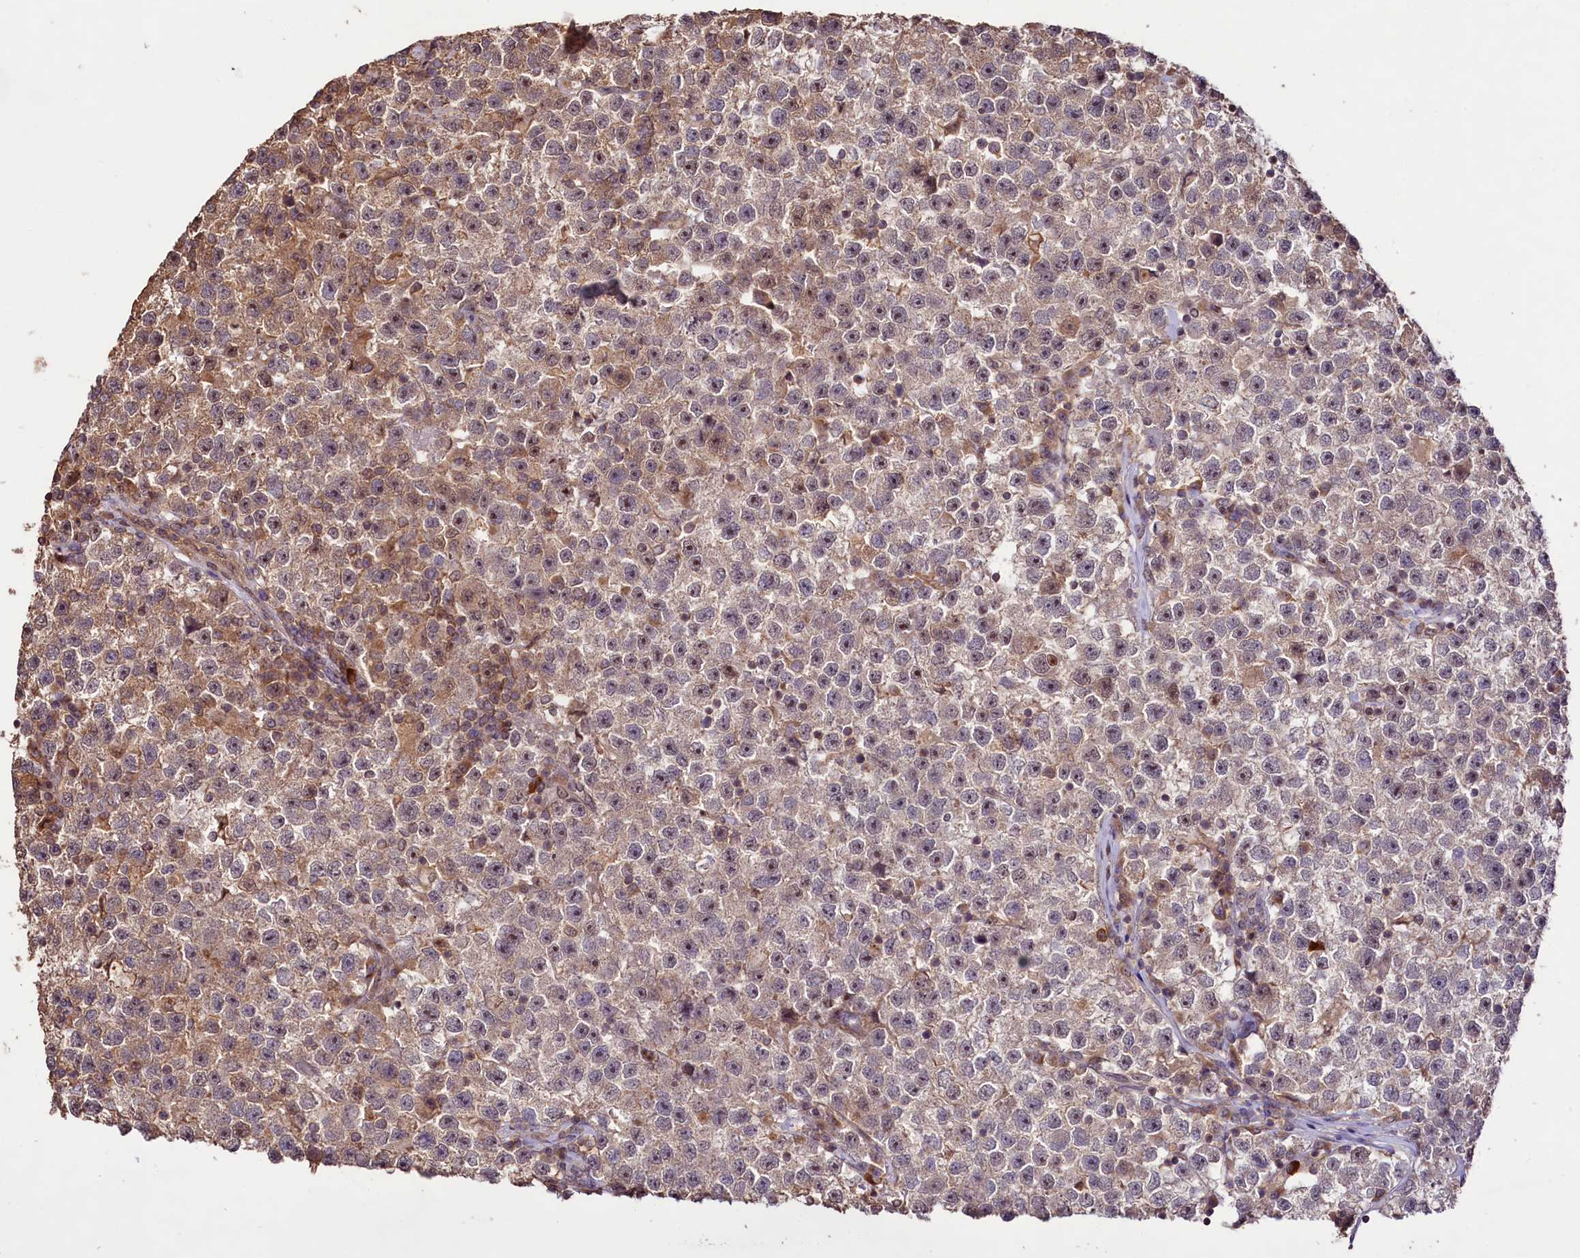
{"staining": {"intensity": "moderate", "quantity": ">75%", "location": "cytoplasmic/membranous,nuclear"}, "tissue": "testis cancer", "cell_type": "Tumor cells", "image_type": "cancer", "snomed": [{"axis": "morphology", "description": "Seminoma, NOS"}, {"axis": "topography", "description": "Testis"}], "caption": "Protein analysis of testis seminoma tissue displays moderate cytoplasmic/membranous and nuclear staining in about >75% of tumor cells.", "gene": "RRP8", "patient": {"sex": "male", "age": 22}}